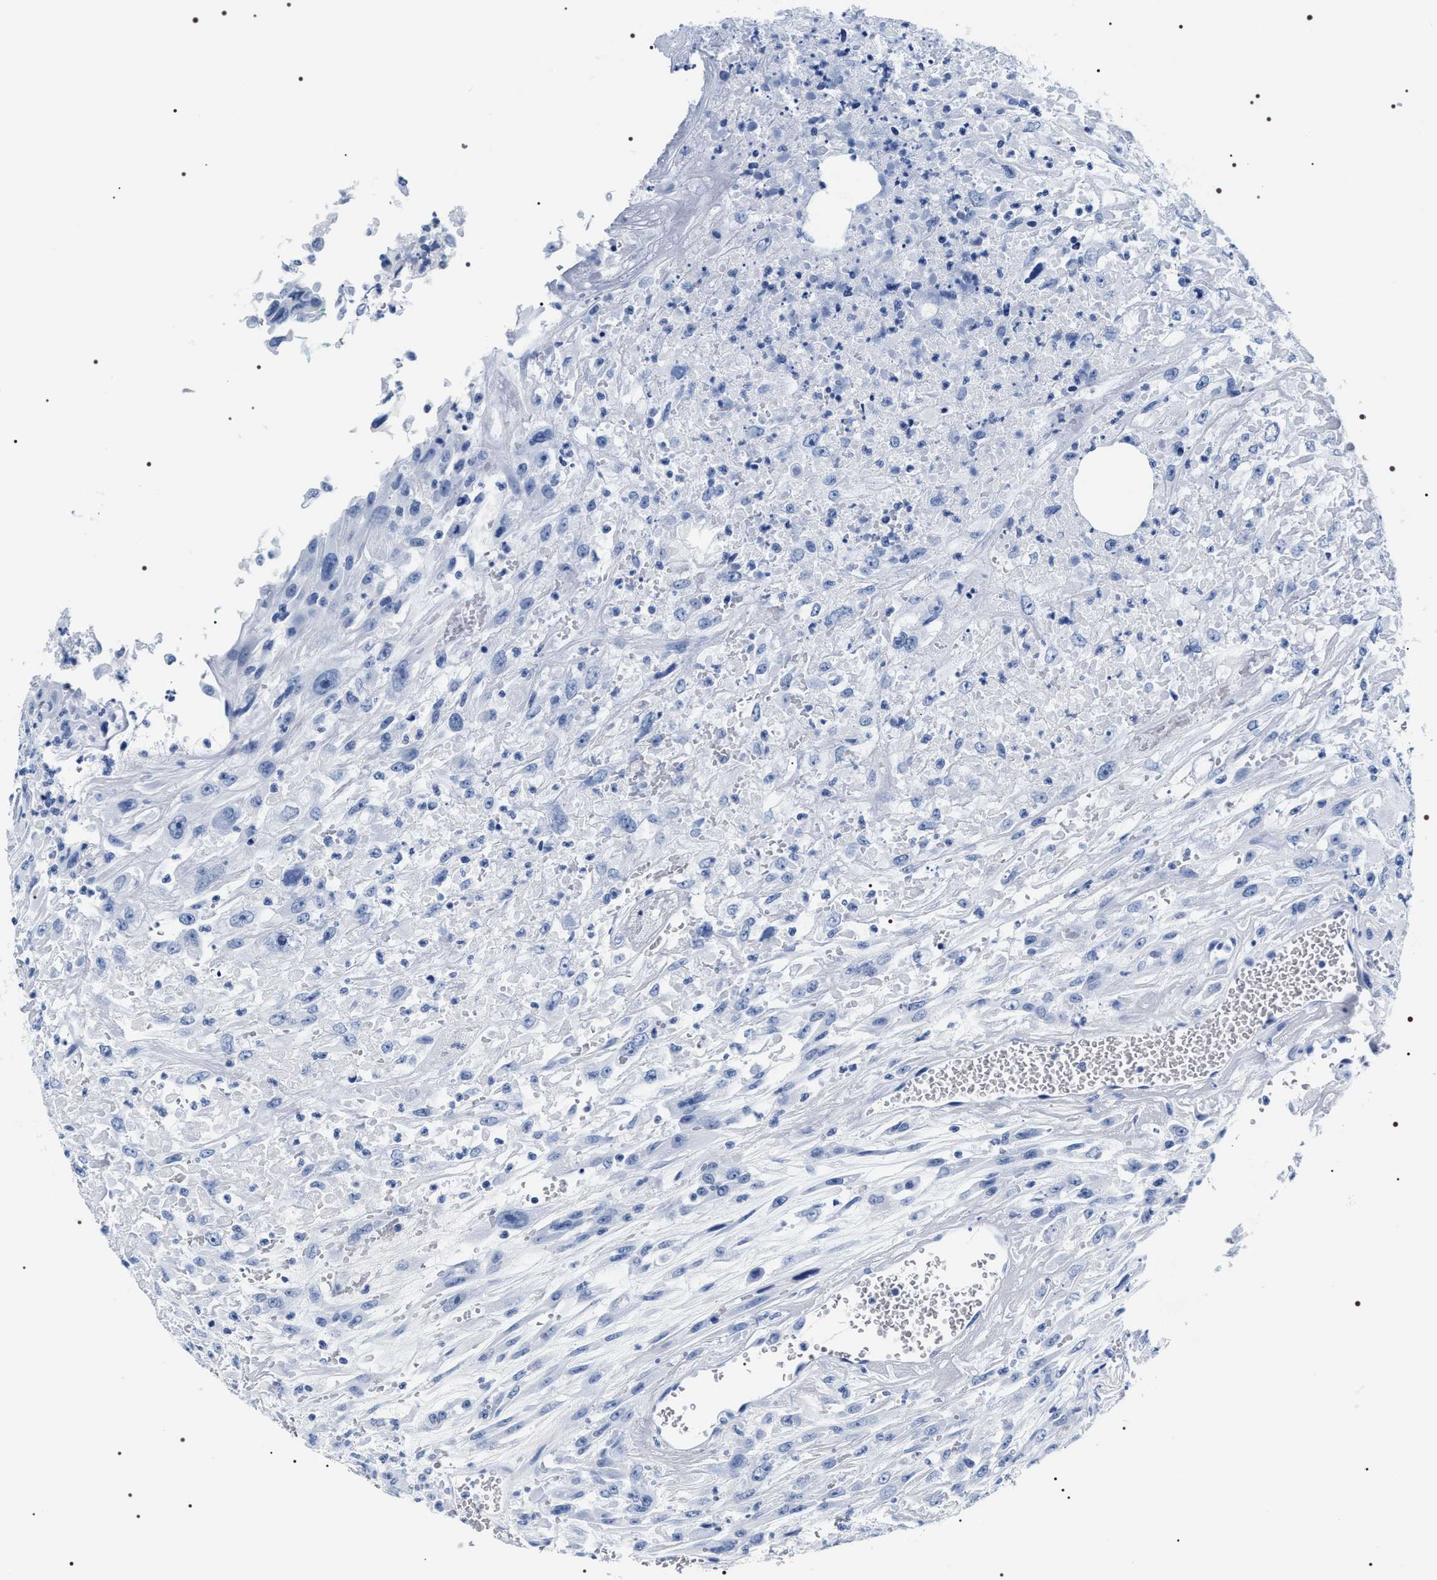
{"staining": {"intensity": "negative", "quantity": "none", "location": "none"}, "tissue": "urothelial cancer", "cell_type": "Tumor cells", "image_type": "cancer", "snomed": [{"axis": "morphology", "description": "Urothelial carcinoma, High grade"}, {"axis": "topography", "description": "Urinary bladder"}], "caption": "This is an immunohistochemistry (IHC) micrograph of urothelial cancer. There is no positivity in tumor cells.", "gene": "ADH4", "patient": {"sex": "male", "age": 46}}